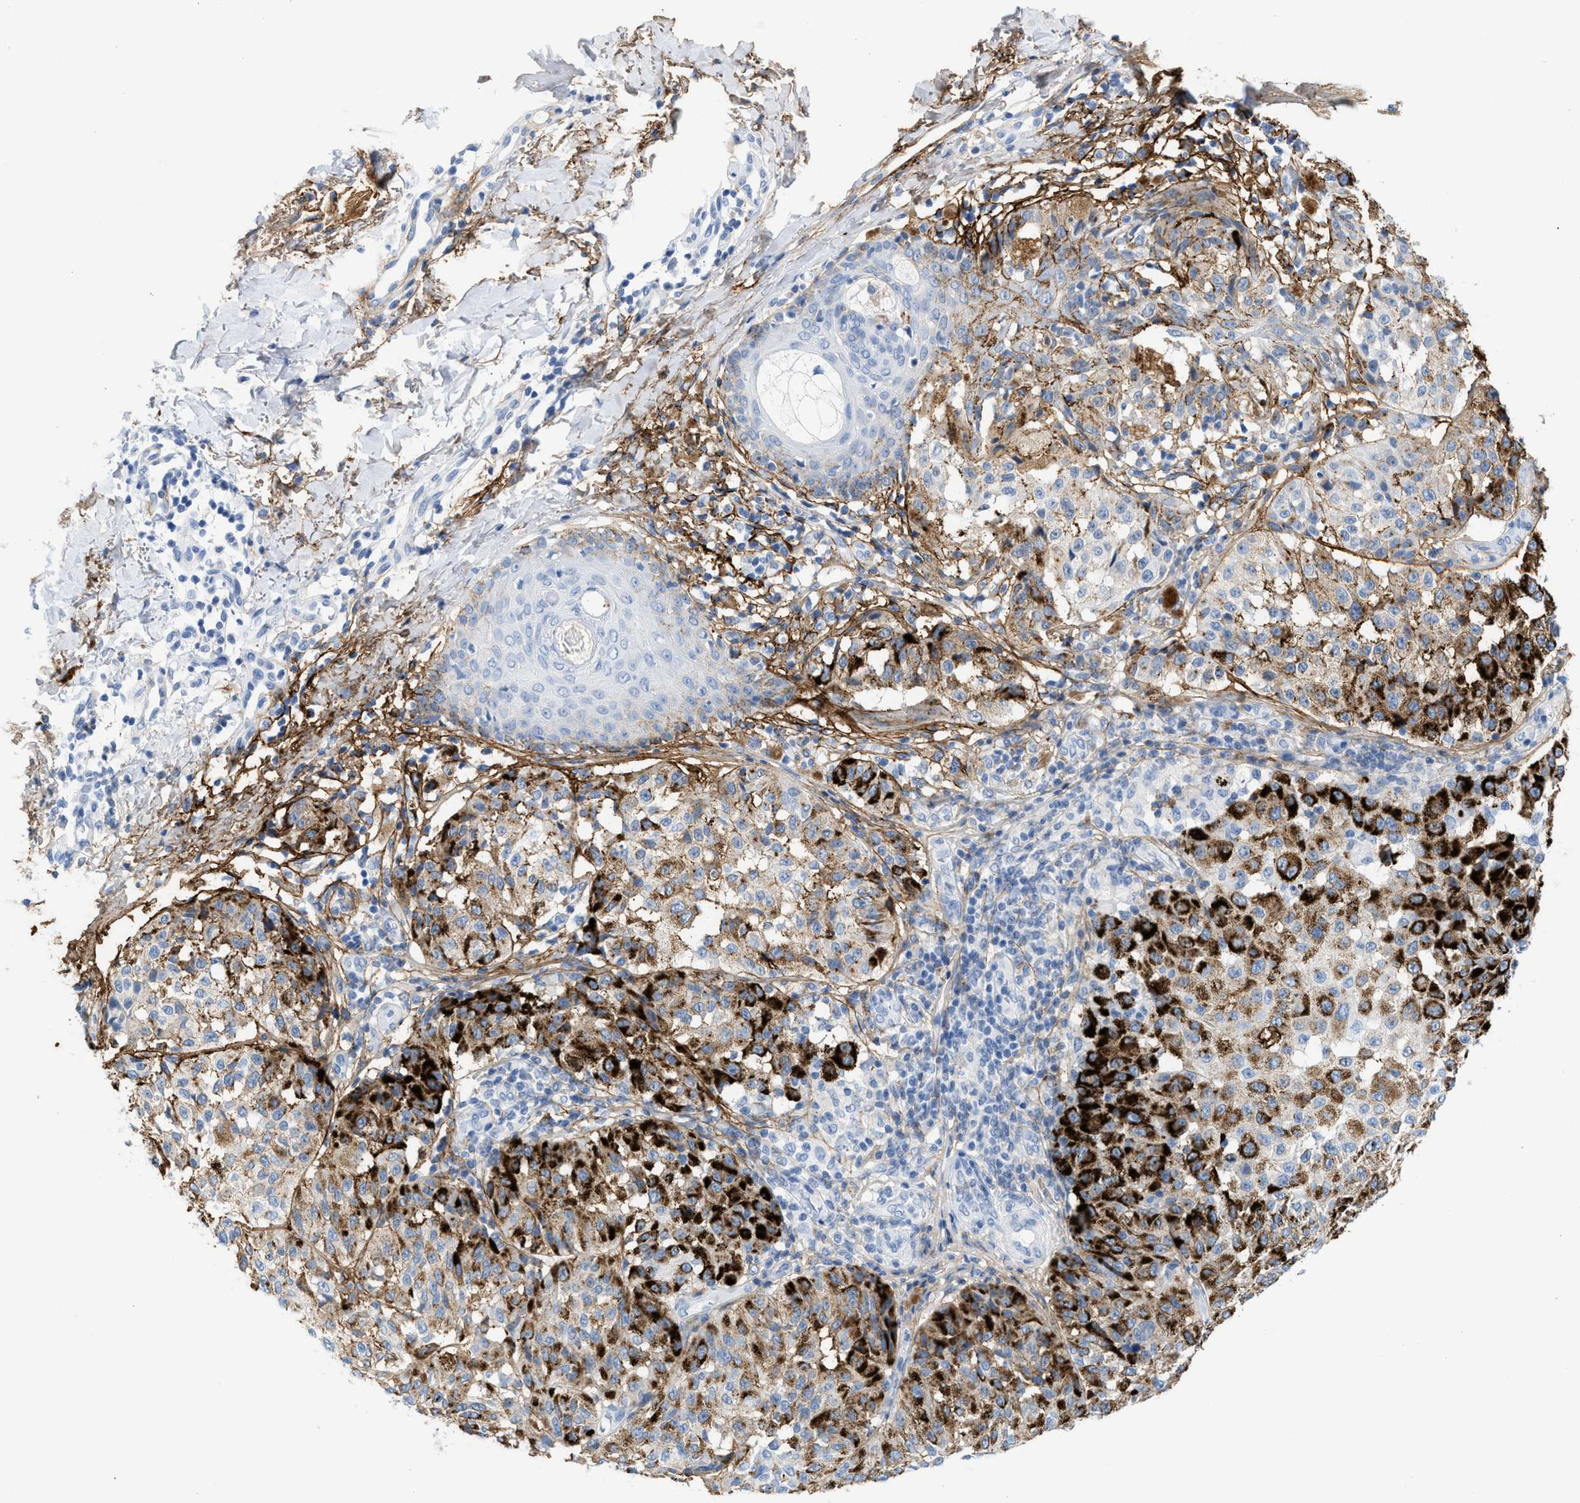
{"staining": {"intensity": "moderate", "quantity": "25%-75%", "location": "cytoplasmic/membranous"}, "tissue": "melanoma", "cell_type": "Tumor cells", "image_type": "cancer", "snomed": [{"axis": "morphology", "description": "Malignant melanoma, NOS"}, {"axis": "topography", "description": "Skin"}], "caption": "Moderate cytoplasmic/membranous expression for a protein is identified in about 25%-75% of tumor cells of malignant melanoma using immunohistochemistry.", "gene": "TNR", "patient": {"sex": "female", "age": 46}}